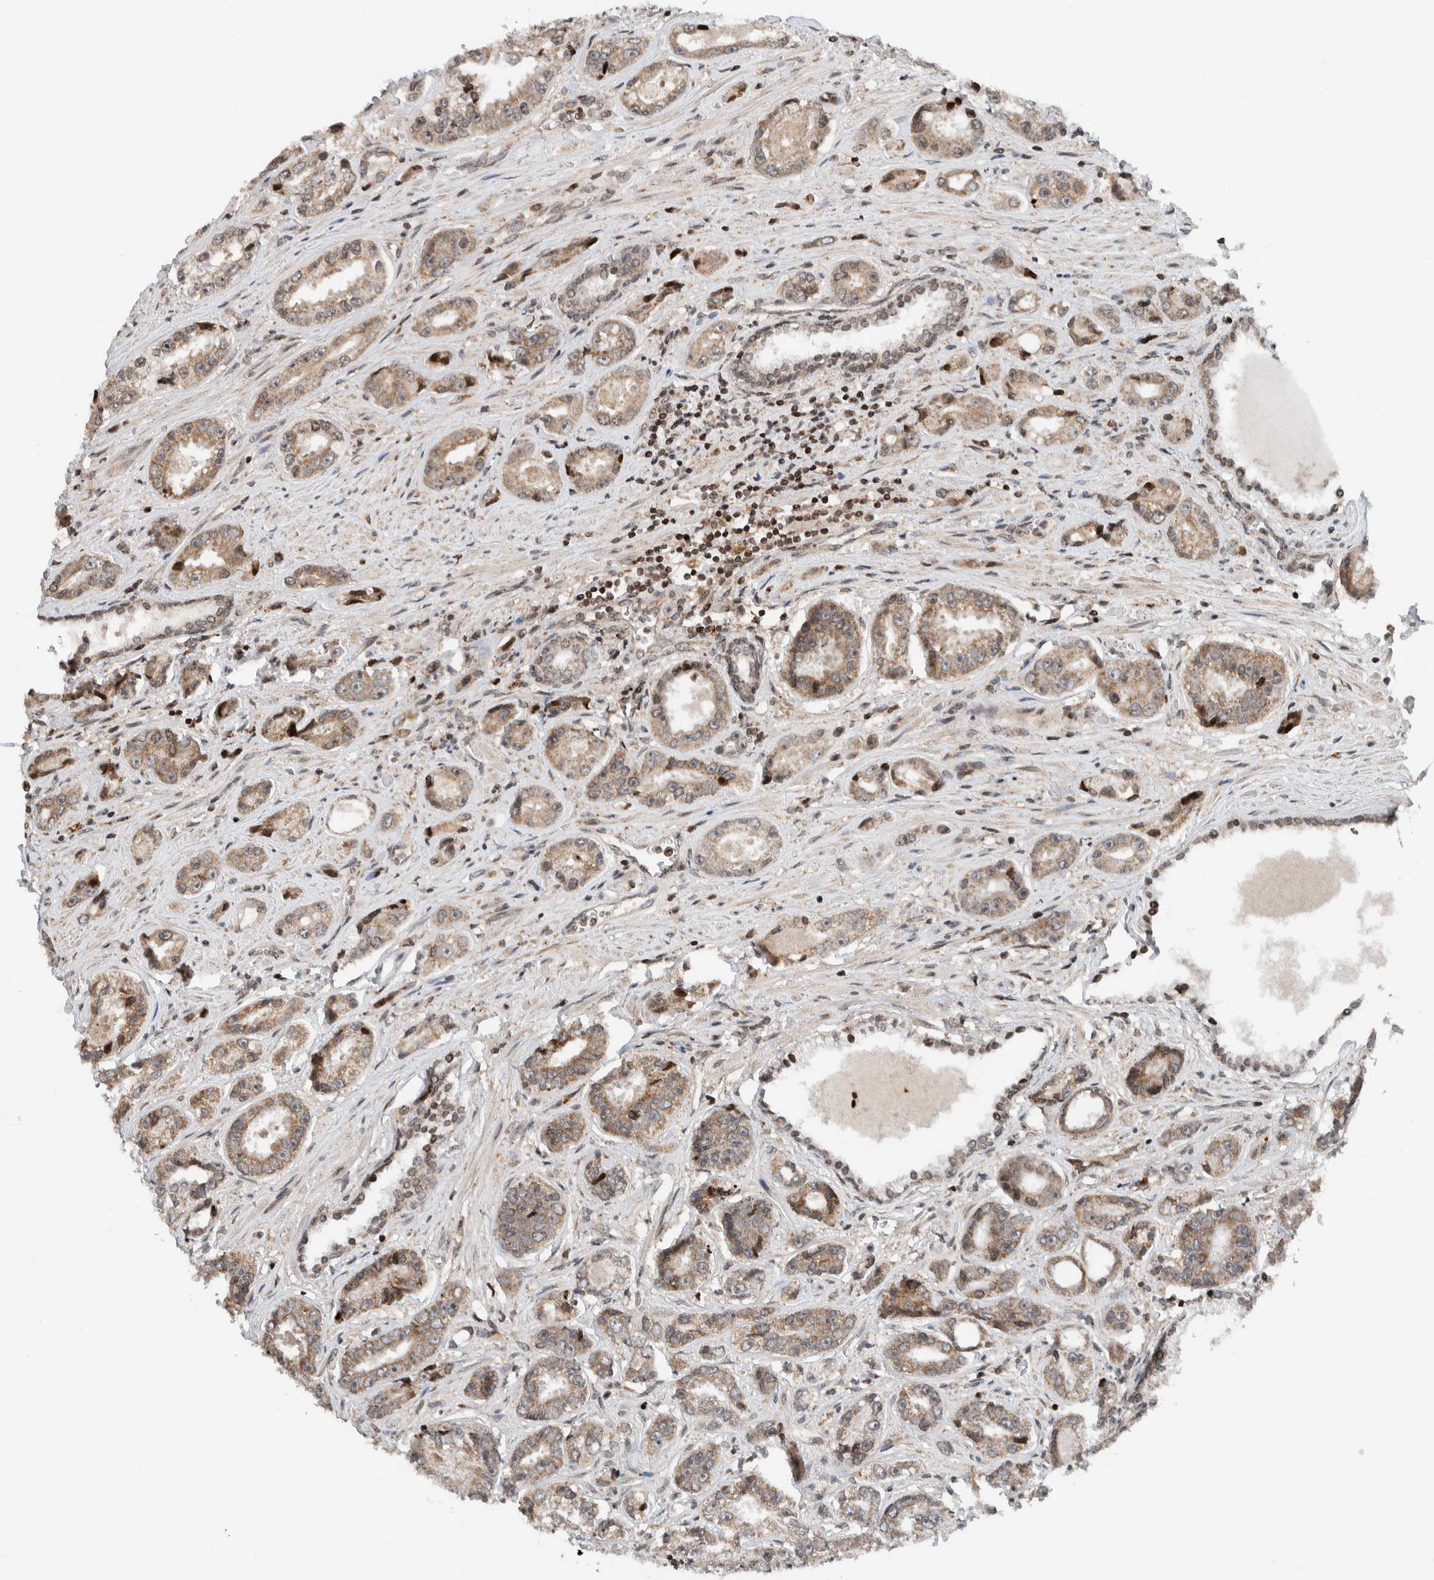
{"staining": {"intensity": "weak", "quantity": ">75%", "location": "cytoplasmic/membranous"}, "tissue": "prostate cancer", "cell_type": "Tumor cells", "image_type": "cancer", "snomed": [{"axis": "morphology", "description": "Adenocarcinoma, High grade"}, {"axis": "topography", "description": "Prostate"}], "caption": "A brown stain labels weak cytoplasmic/membranous expression of a protein in human prostate cancer tumor cells. The staining was performed using DAB (3,3'-diaminobenzidine) to visualize the protein expression in brown, while the nuclei were stained in blue with hematoxylin (Magnification: 20x).", "gene": "NPLOC4", "patient": {"sex": "male", "age": 61}}